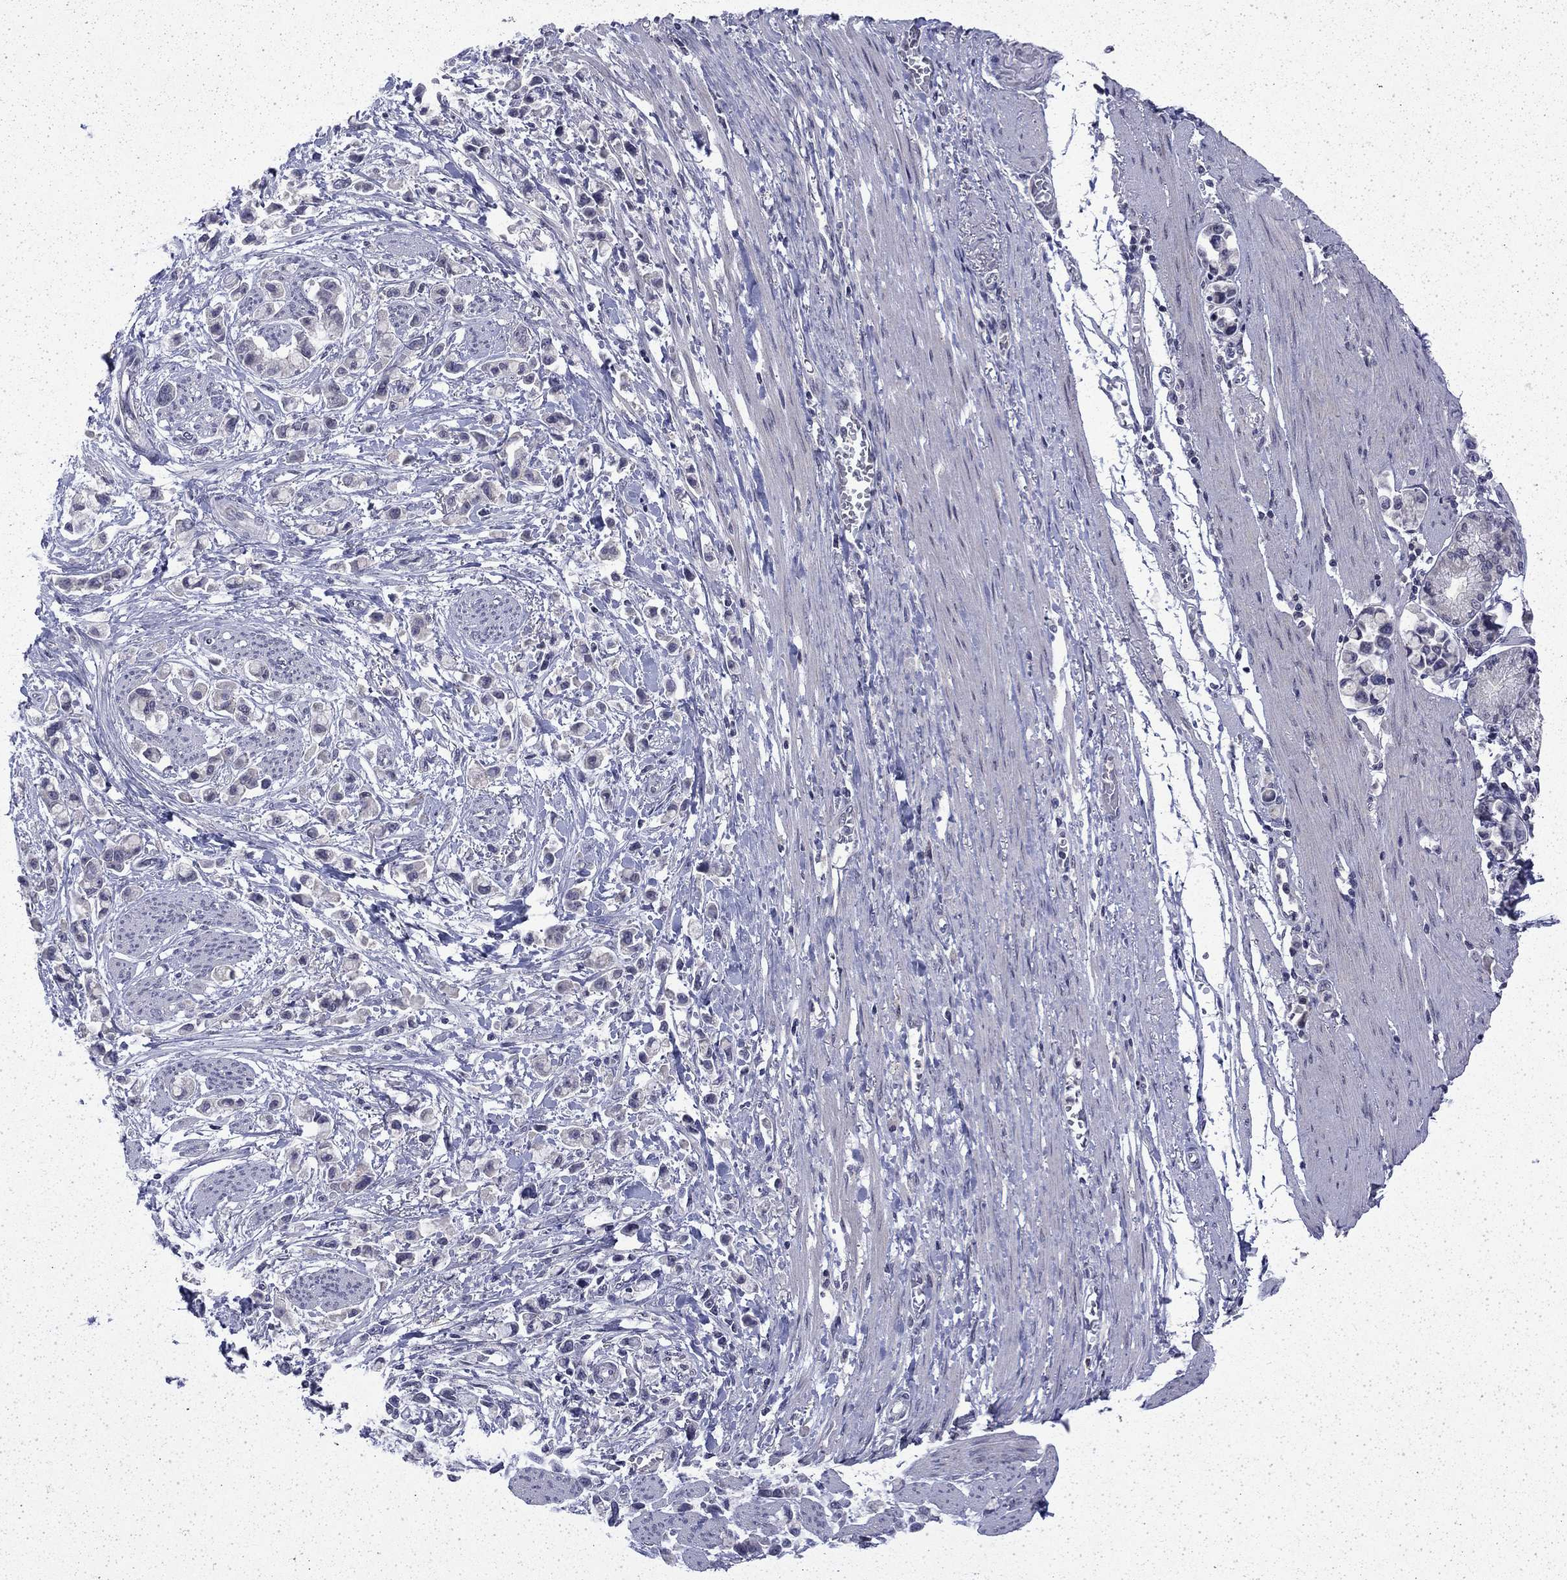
{"staining": {"intensity": "negative", "quantity": "none", "location": "none"}, "tissue": "stomach cancer", "cell_type": "Tumor cells", "image_type": "cancer", "snomed": [{"axis": "morphology", "description": "Adenocarcinoma, NOS"}, {"axis": "topography", "description": "Stomach"}], "caption": "A high-resolution histopathology image shows IHC staining of stomach cancer, which shows no significant positivity in tumor cells. The staining is performed using DAB brown chromogen with nuclei counter-stained in using hematoxylin.", "gene": "CHAT", "patient": {"sex": "female", "age": 81}}